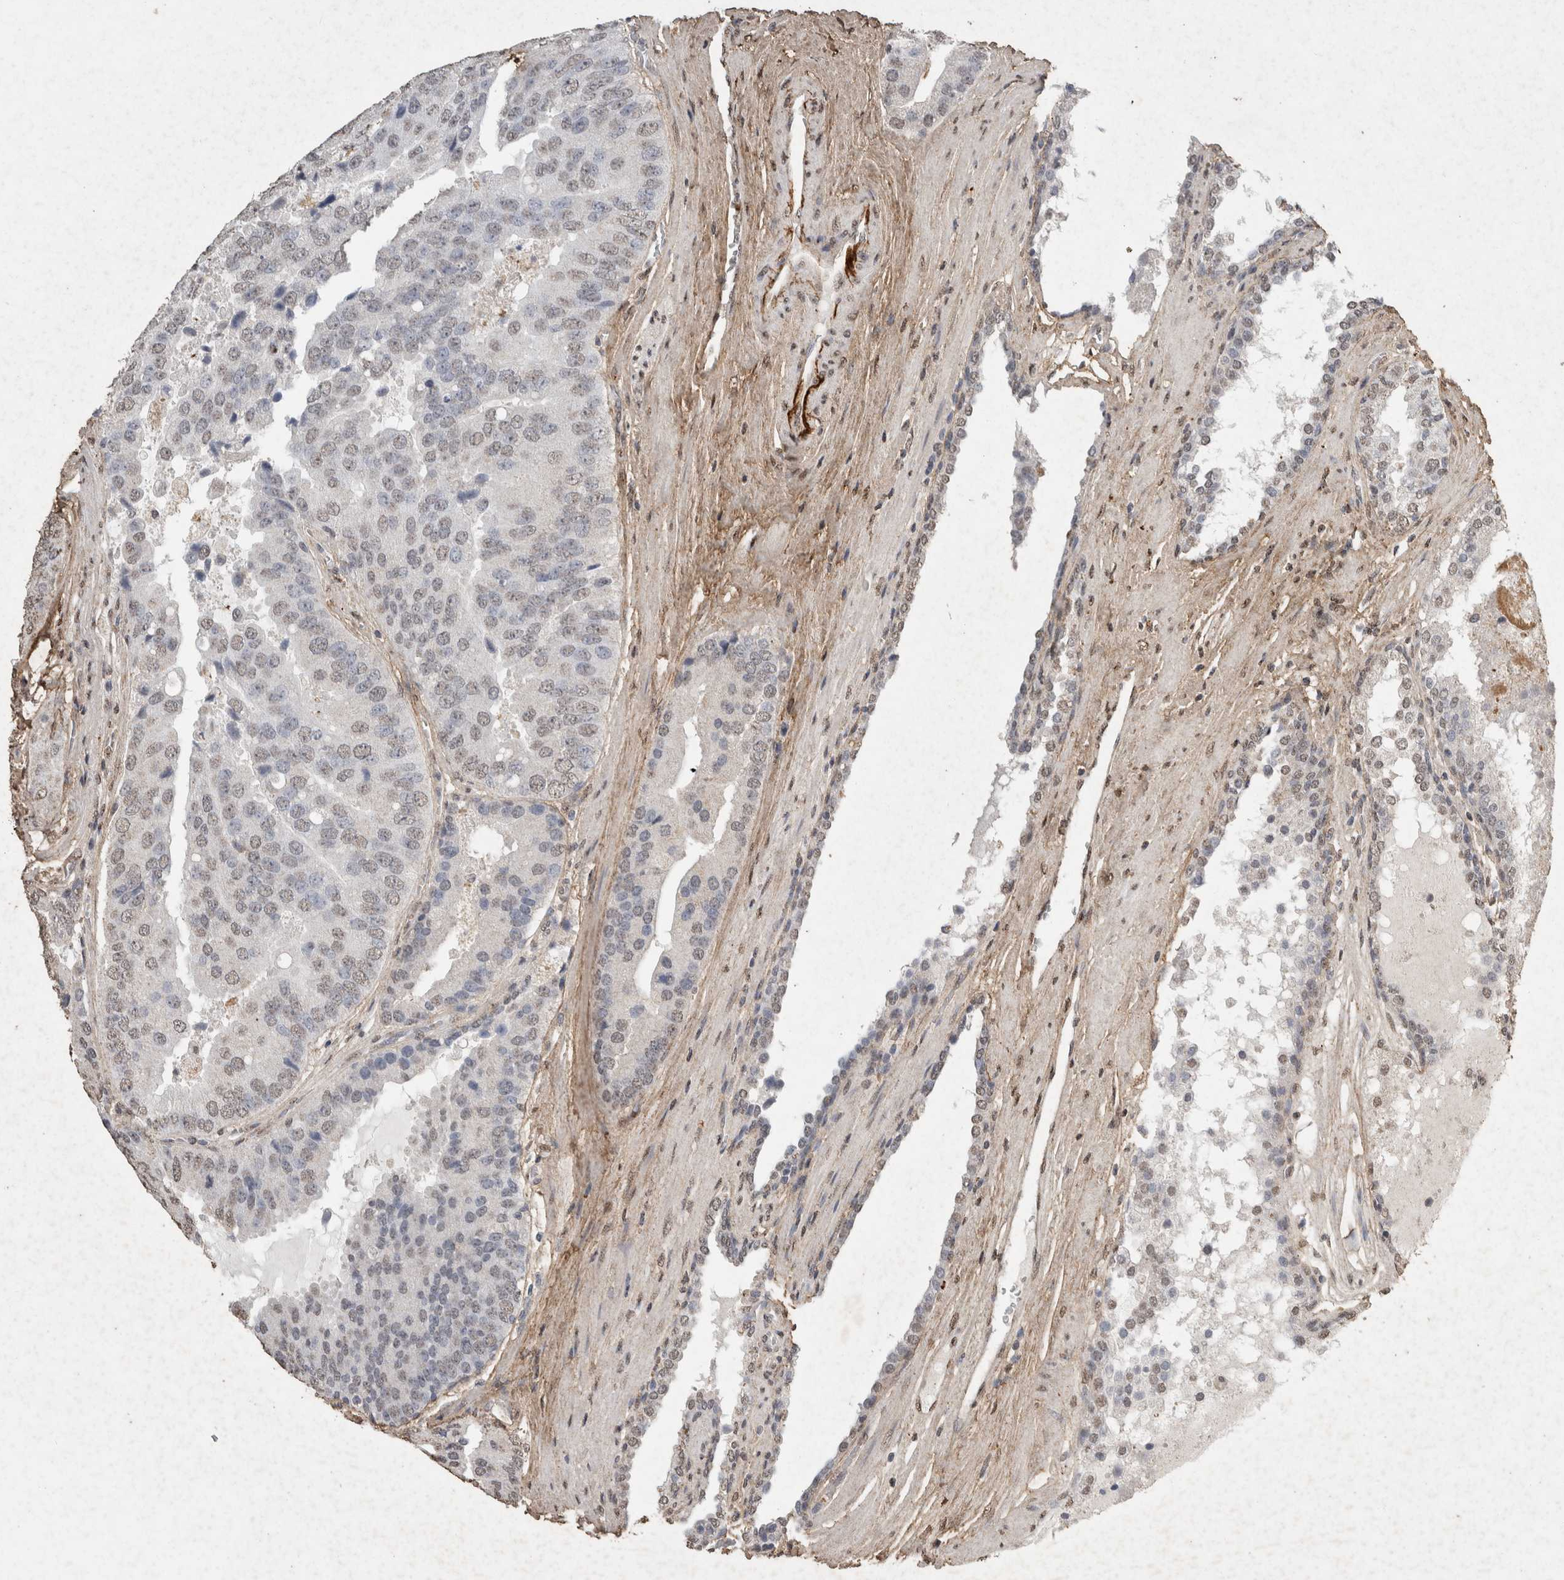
{"staining": {"intensity": "negative", "quantity": "none", "location": "none"}, "tissue": "prostate cancer", "cell_type": "Tumor cells", "image_type": "cancer", "snomed": [{"axis": "morphology", "description": "Adenocarcinoma, High grade"}, {"axis": "topography", "description": "Prostate"}], "caption": "Prostate adenocarcinoma (high-grade) was stained to show a protein in brown. There is no significant staining in tumor cells.", "gene": "C1QTNF5", "patient": {"sex": "male", "age": 70}}